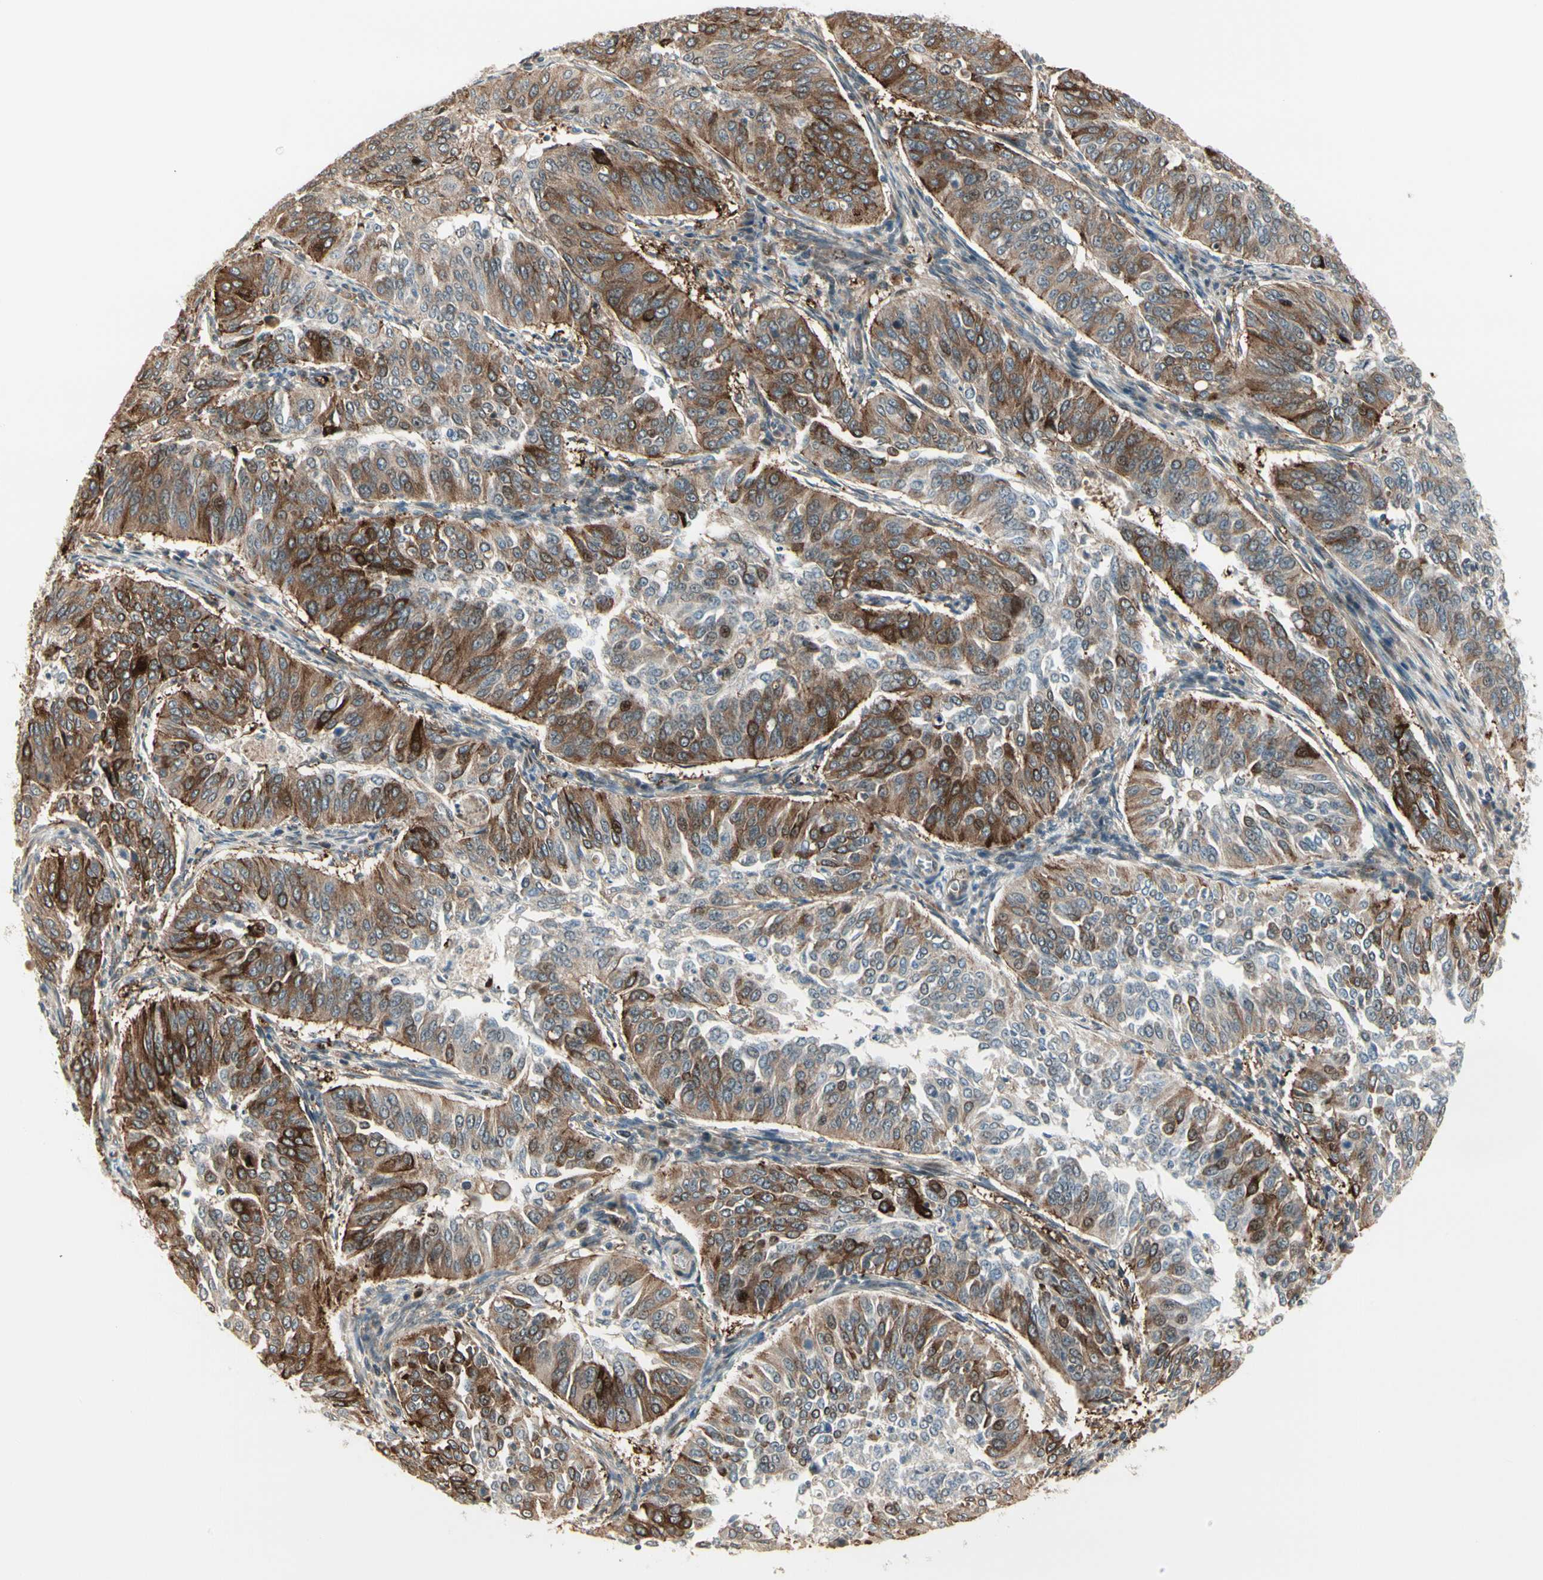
{"staining": {"intensity": "strong", "quantity": ">75%", "location": "cytoplasmic/membranous"}, "tissue": "cervical cancer", "cell_type": "Tumor cells", "image_type": "cancer", "snomed": [{"axis": "morphology", "description": "Normal tissue, NOS"}, {"axis": "morphology", "description": "Squamous cell carcinoma, NOS"}, {"axis": "topography", "description": "Cervix"}], "caption": "Human cervical cancer stained for a protein (brown) demonstrates strong cytoplasmic/membranous positive staining in approximately >75% of tumor cells.", "gene": "SVBP", "patient": {"sex": "female", "age": 39}}